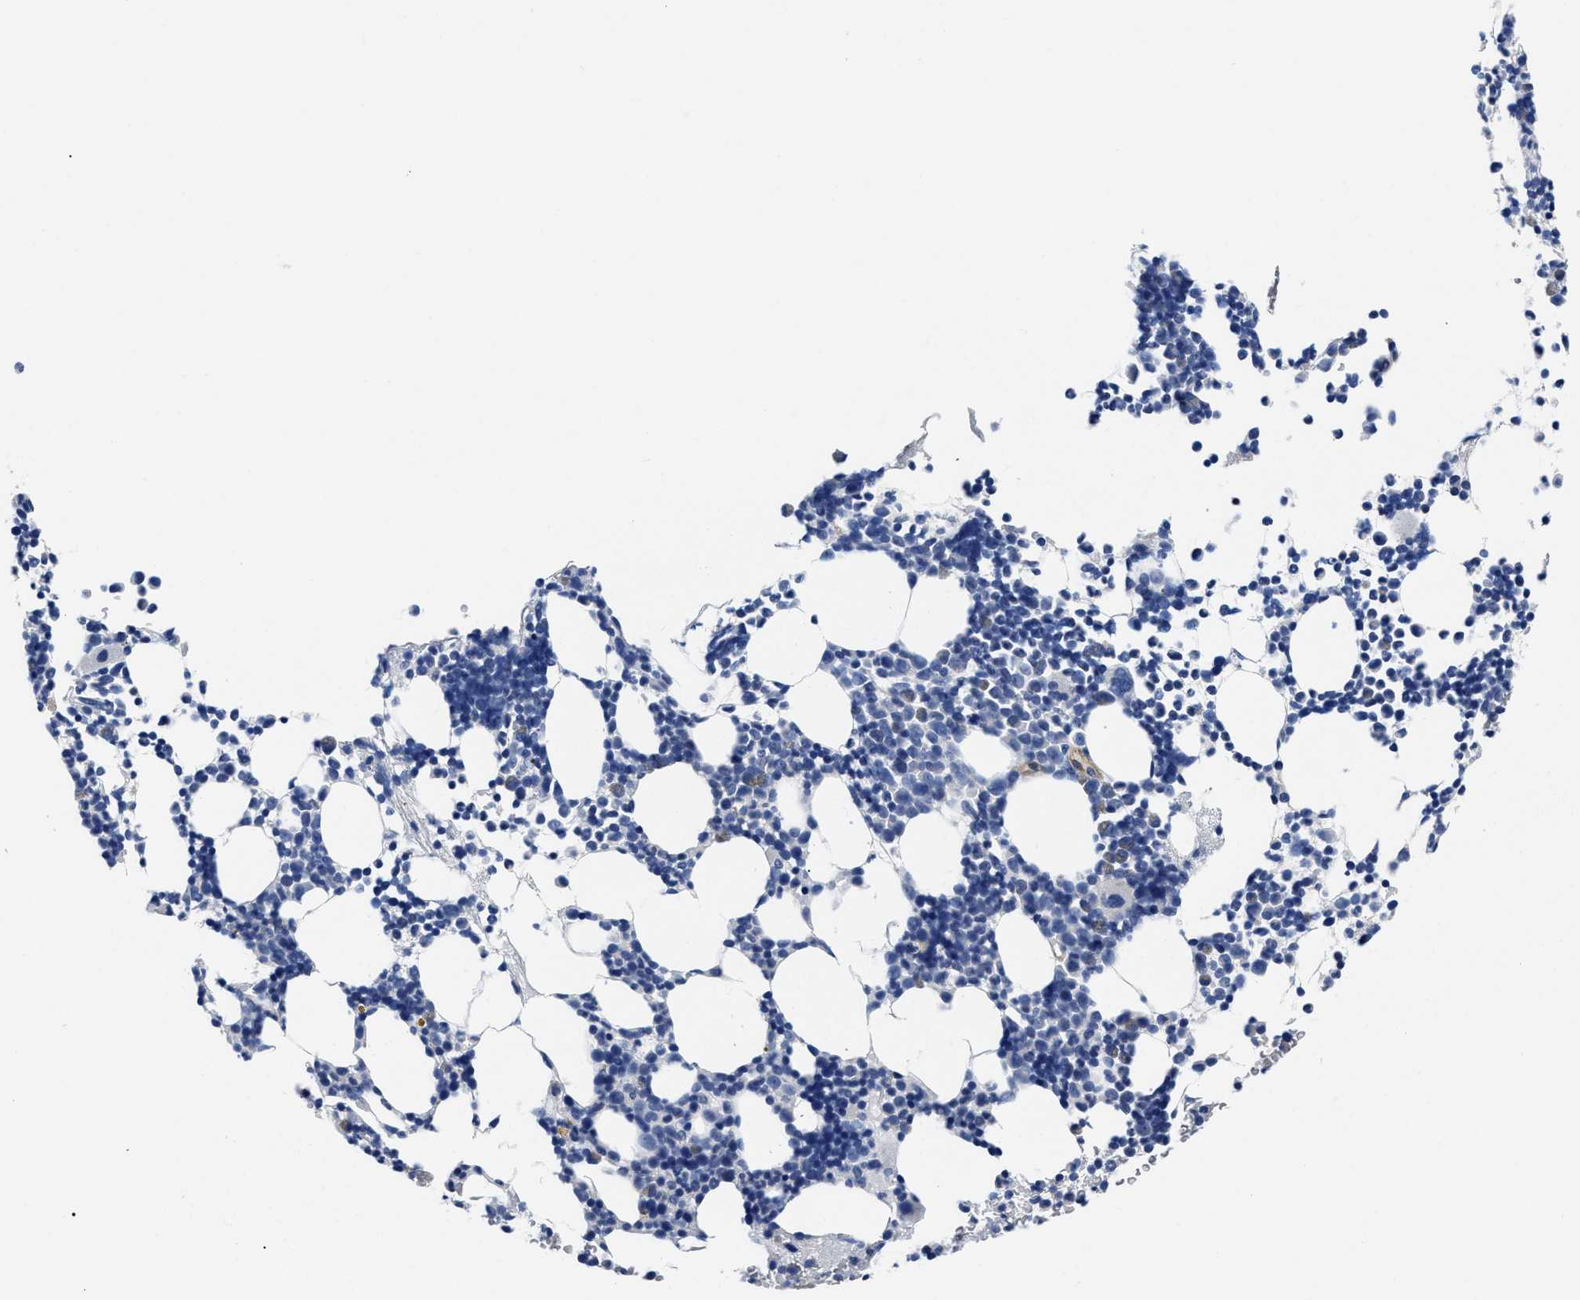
{"staining": {"intensity": "negative", "quantity": "none", "location": "none"}, "tissue": "bone marrow", "cell_type": "Hematopoietic cells", "image_type": "normal", "snomed": [{"axis": "morphology", "description": "Normal tissue, NOS"}, {"axis": "morphology", "description": "Inflammation, NOS"}, {"axis": "topography", "description": "Bone marrow"}], "caption": "Immunohistochemistry photomicrograph of normal human bone marrow stained for a protein (brown), which shows no expression in hematopoietic cells.", "gene": "SLC35F1", "patient": {"sex": "female", "age": 67}}